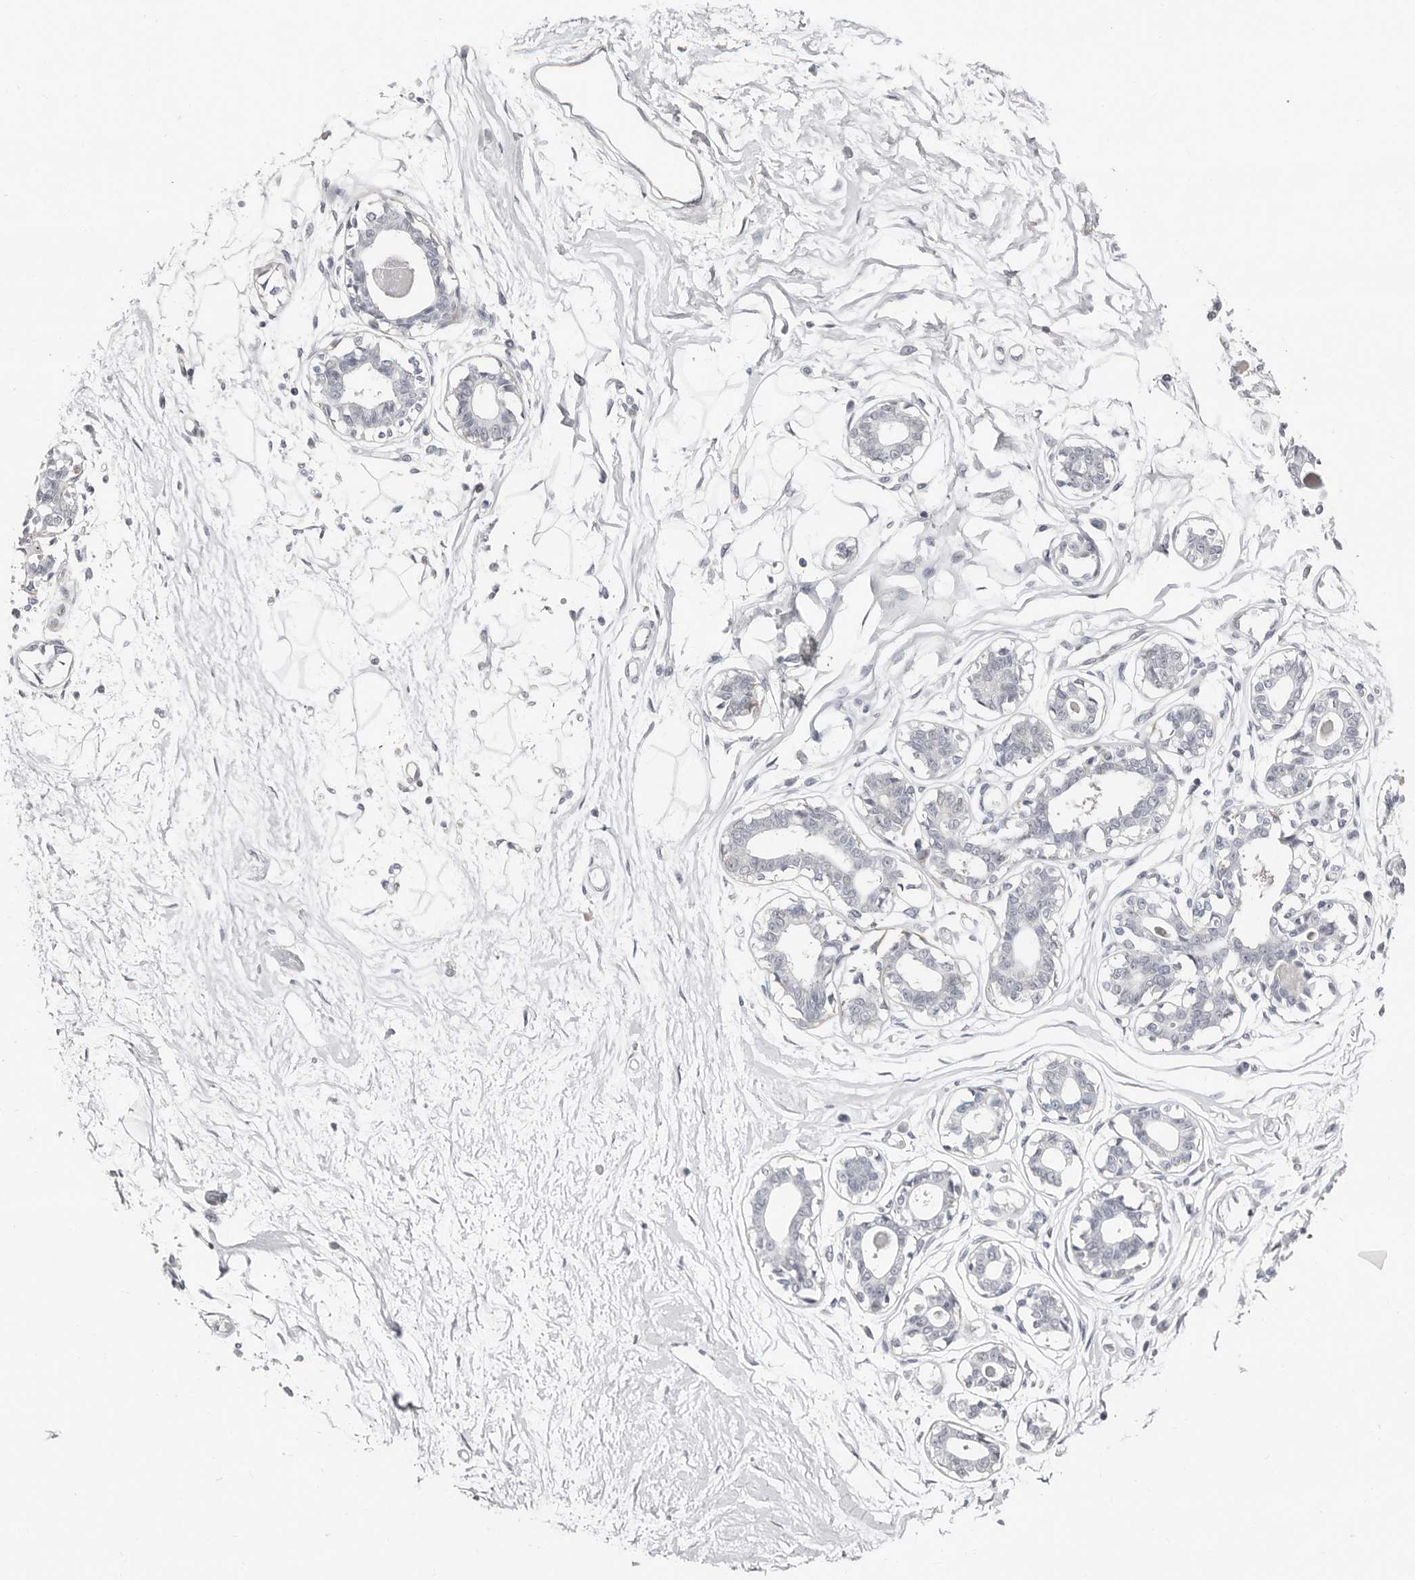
{"staining": {"intensity": "negative", "quantity": "none", "location": "none"}, "tissue": "breast", "cell_type": "Adipocytes", "image_type": "normal", "snomed": [{"axis": "morphology", "description": "Normal tissue, NOS"}, {"axis": "topography", "description": "Breast"}], "caption": "IHC histopathology image of unremarkable breast: breast stained with DAB shows no significant protein positivity in adipocytes. The staining is performed using DAB (3,3'-diaminobenzidine) brown chromogen with nuclei counter-stained in using hematoxylin.", "gene": "ASRGL1", "patient": {"sex": "female", "age": 45}}